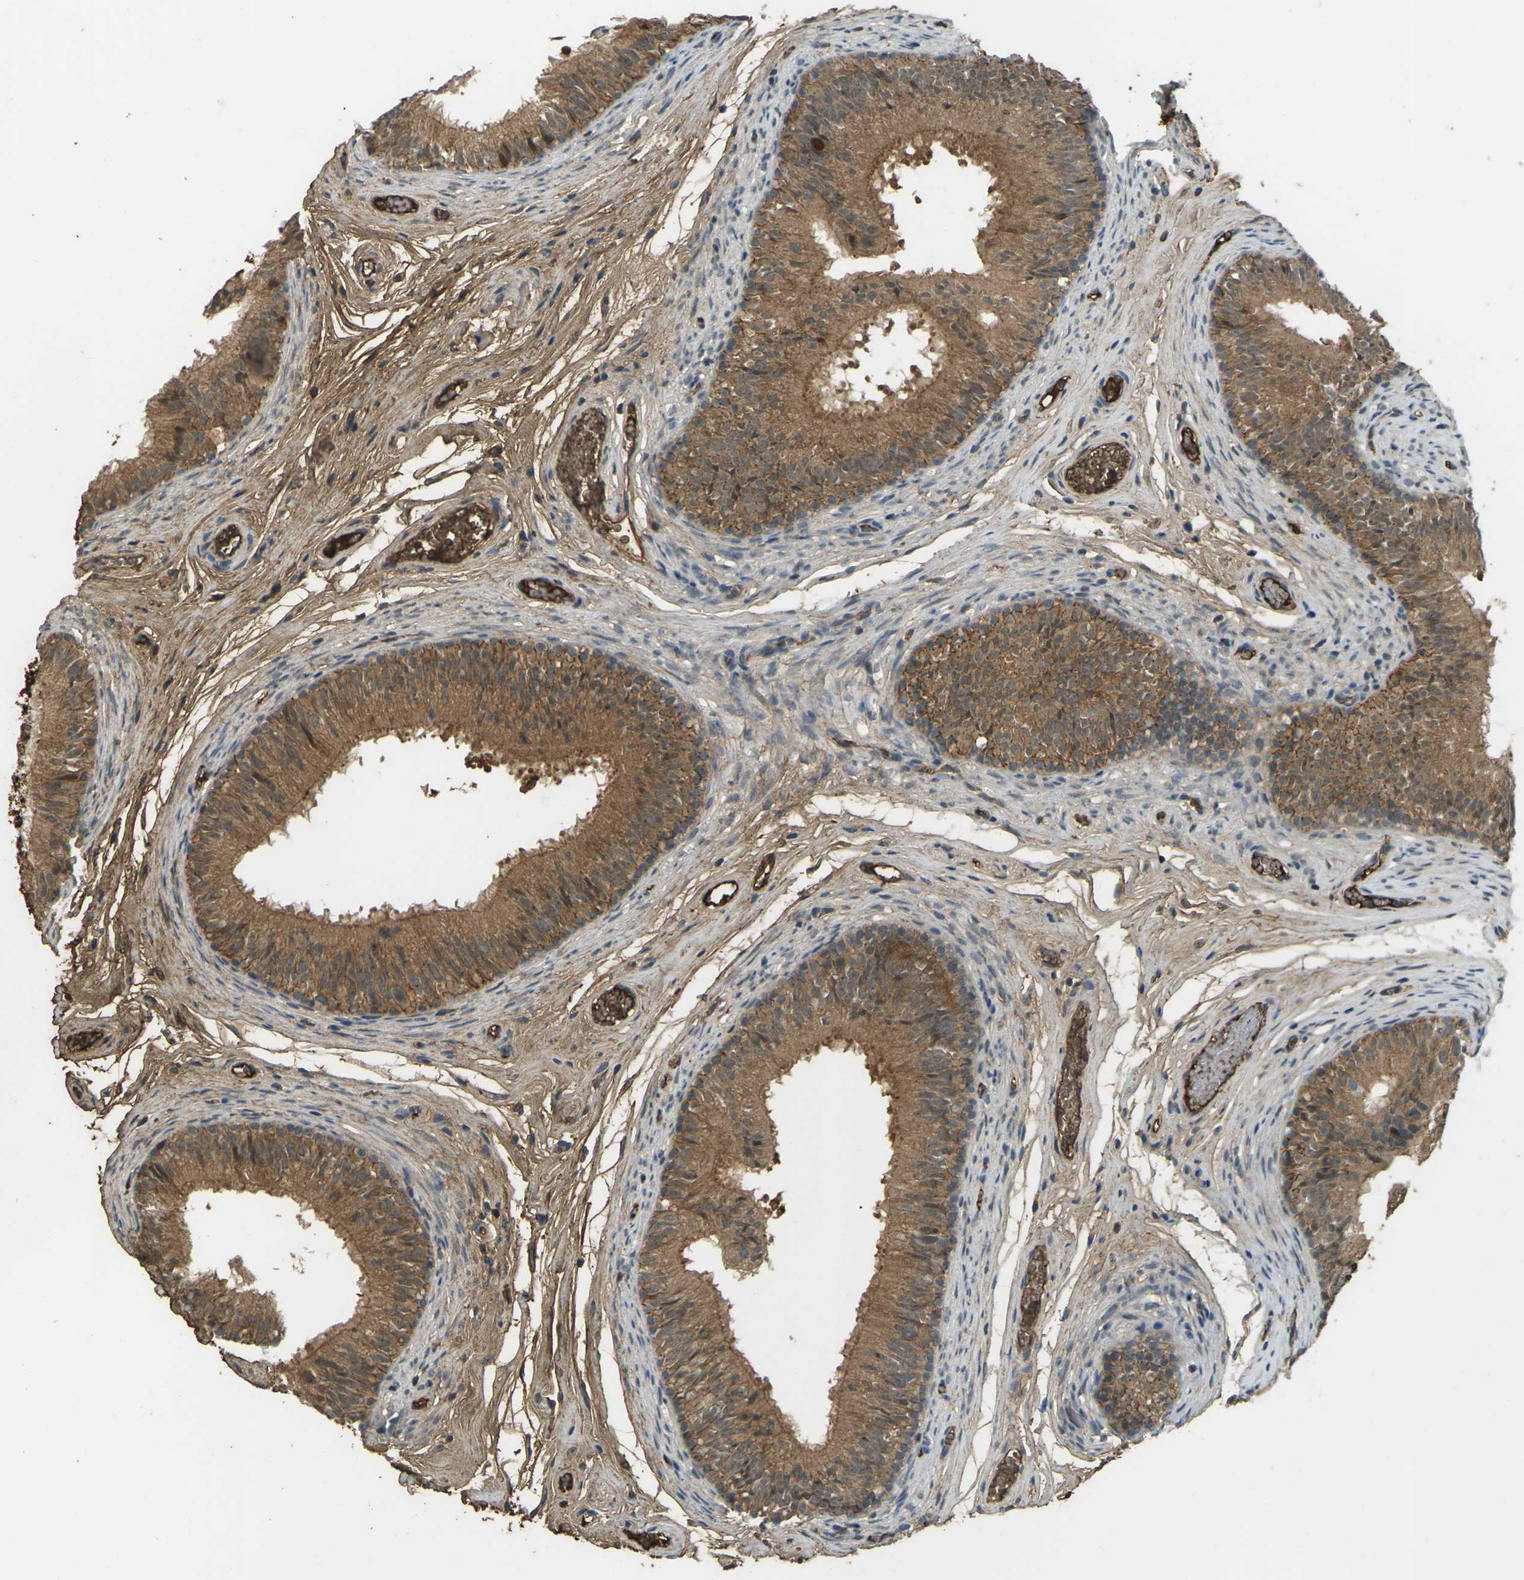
{"staining": {"intensity": "strong", "quantity": ">75%", "location": "cytoplasmic/membranous,nuclear"}, "tissue": "epididymis", "cell_type": "Glandular cells", "image_type": "normal", "snomed": [{"axis": "morphology", "description": "Normal tissue, NOS"}, {"axis": "topography", "description": "Epididymis"}], "caption": "Epididymis was stained to show a protein in brown. There is high levels of strong cytoplasmic/membranous,nuclear staining in approximately >75% of glandular cells. The protein is shown in brown color, while the nuclei are stained blue.", "gene": "CYP1B1", "patient": {"sex": "male", "age": 36}}